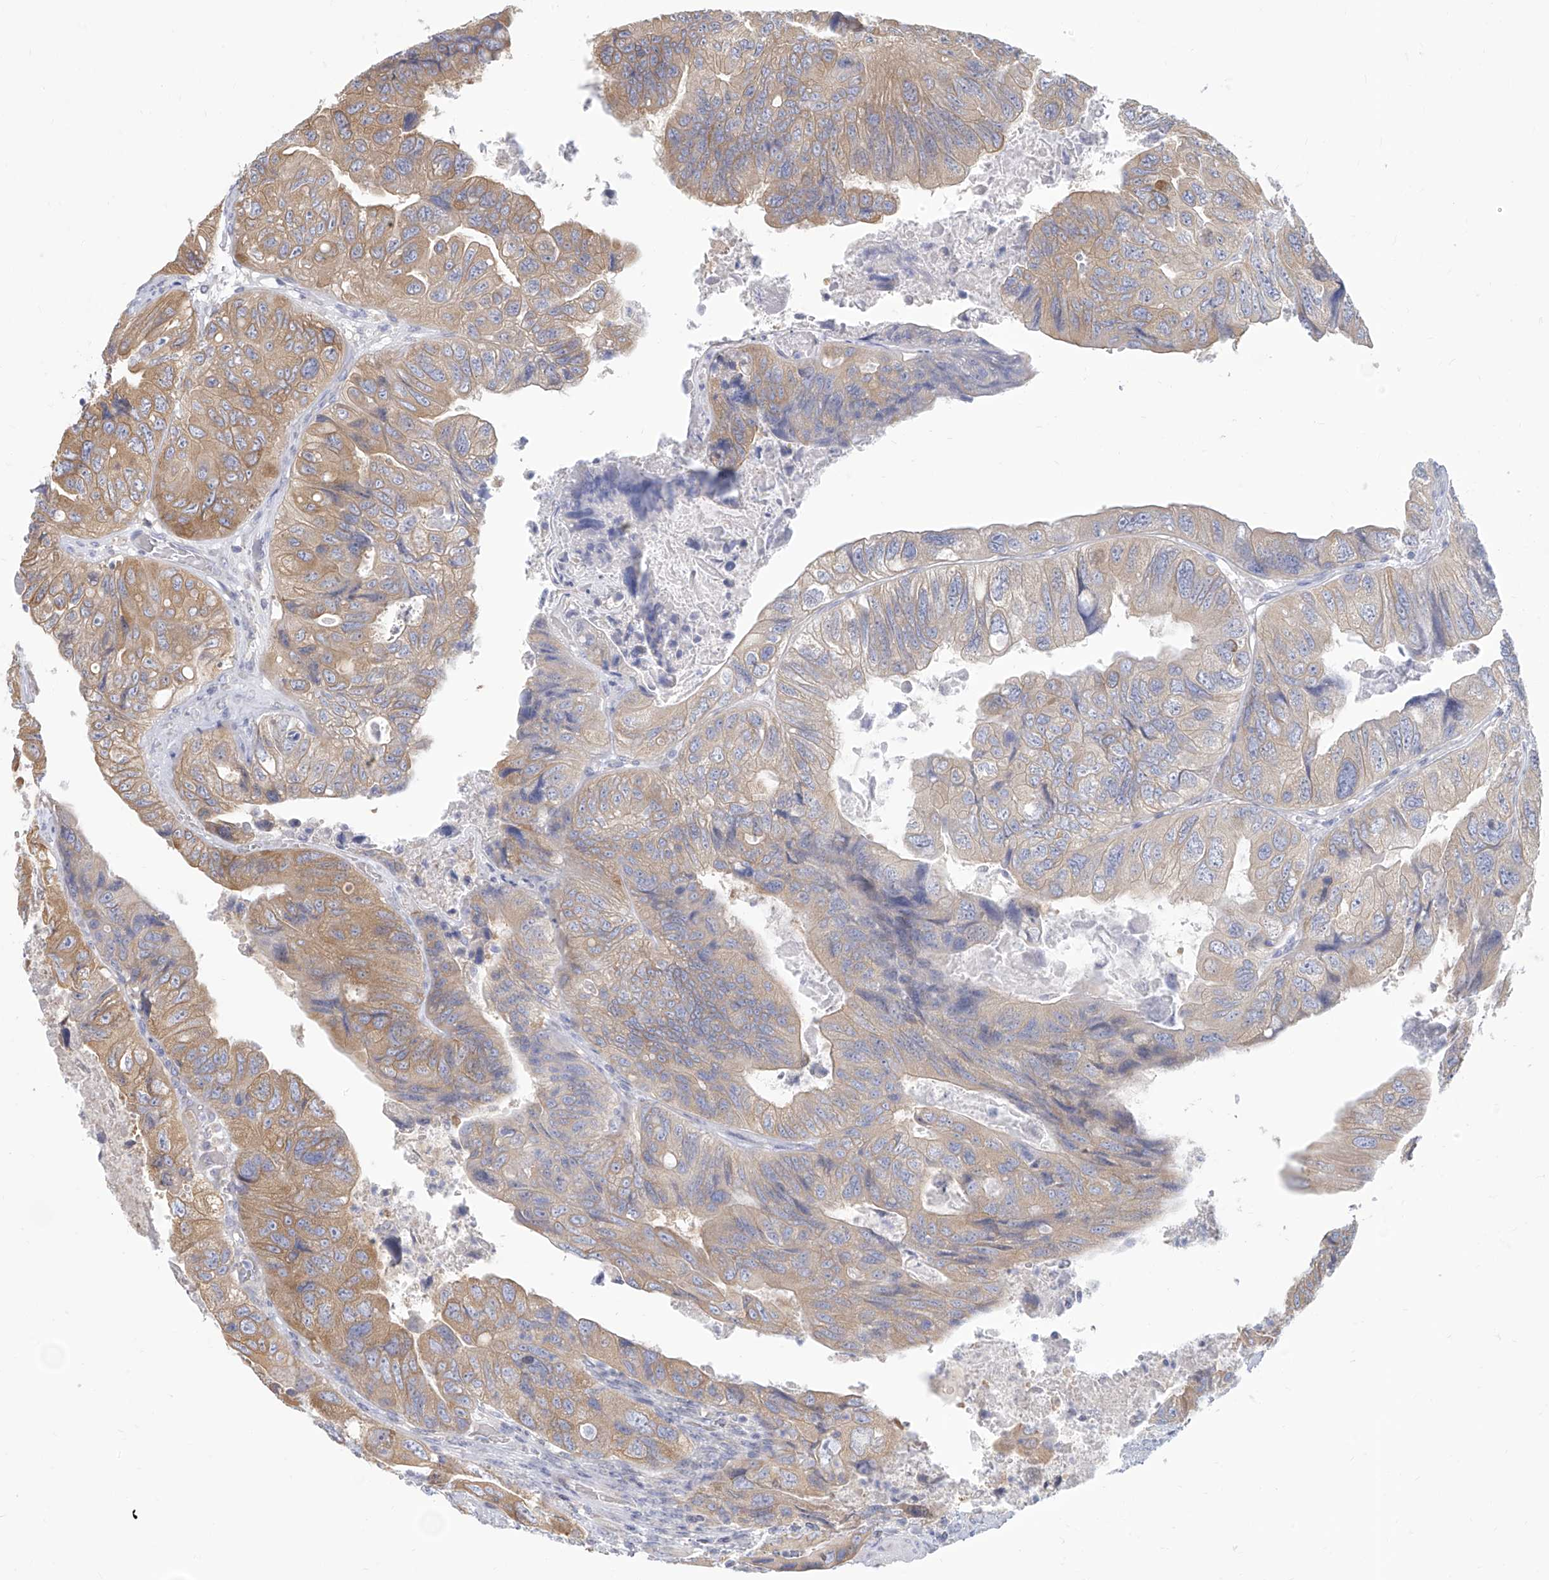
{"staining": {"intensity": "weak", "quantity": "25%-75%", "location": "cytoplasmic/membranous"}, "tissue": "colorectal cancer", "cell_type": "Tumor cells", "image_type": "cancer", "snomed": [{"axis": "morphology", "description": "Adenocarcinoma, NOS"}, {"axis": "topography", "description": "Rectum"}], "caption": "The immunohistochemical stain highlights weak cytoplasmic/membranous positivity in tumor cells of colorectal cancer tissue.", "gene": "FAM83B", "patient": {"sex": "male", "age": 63}}